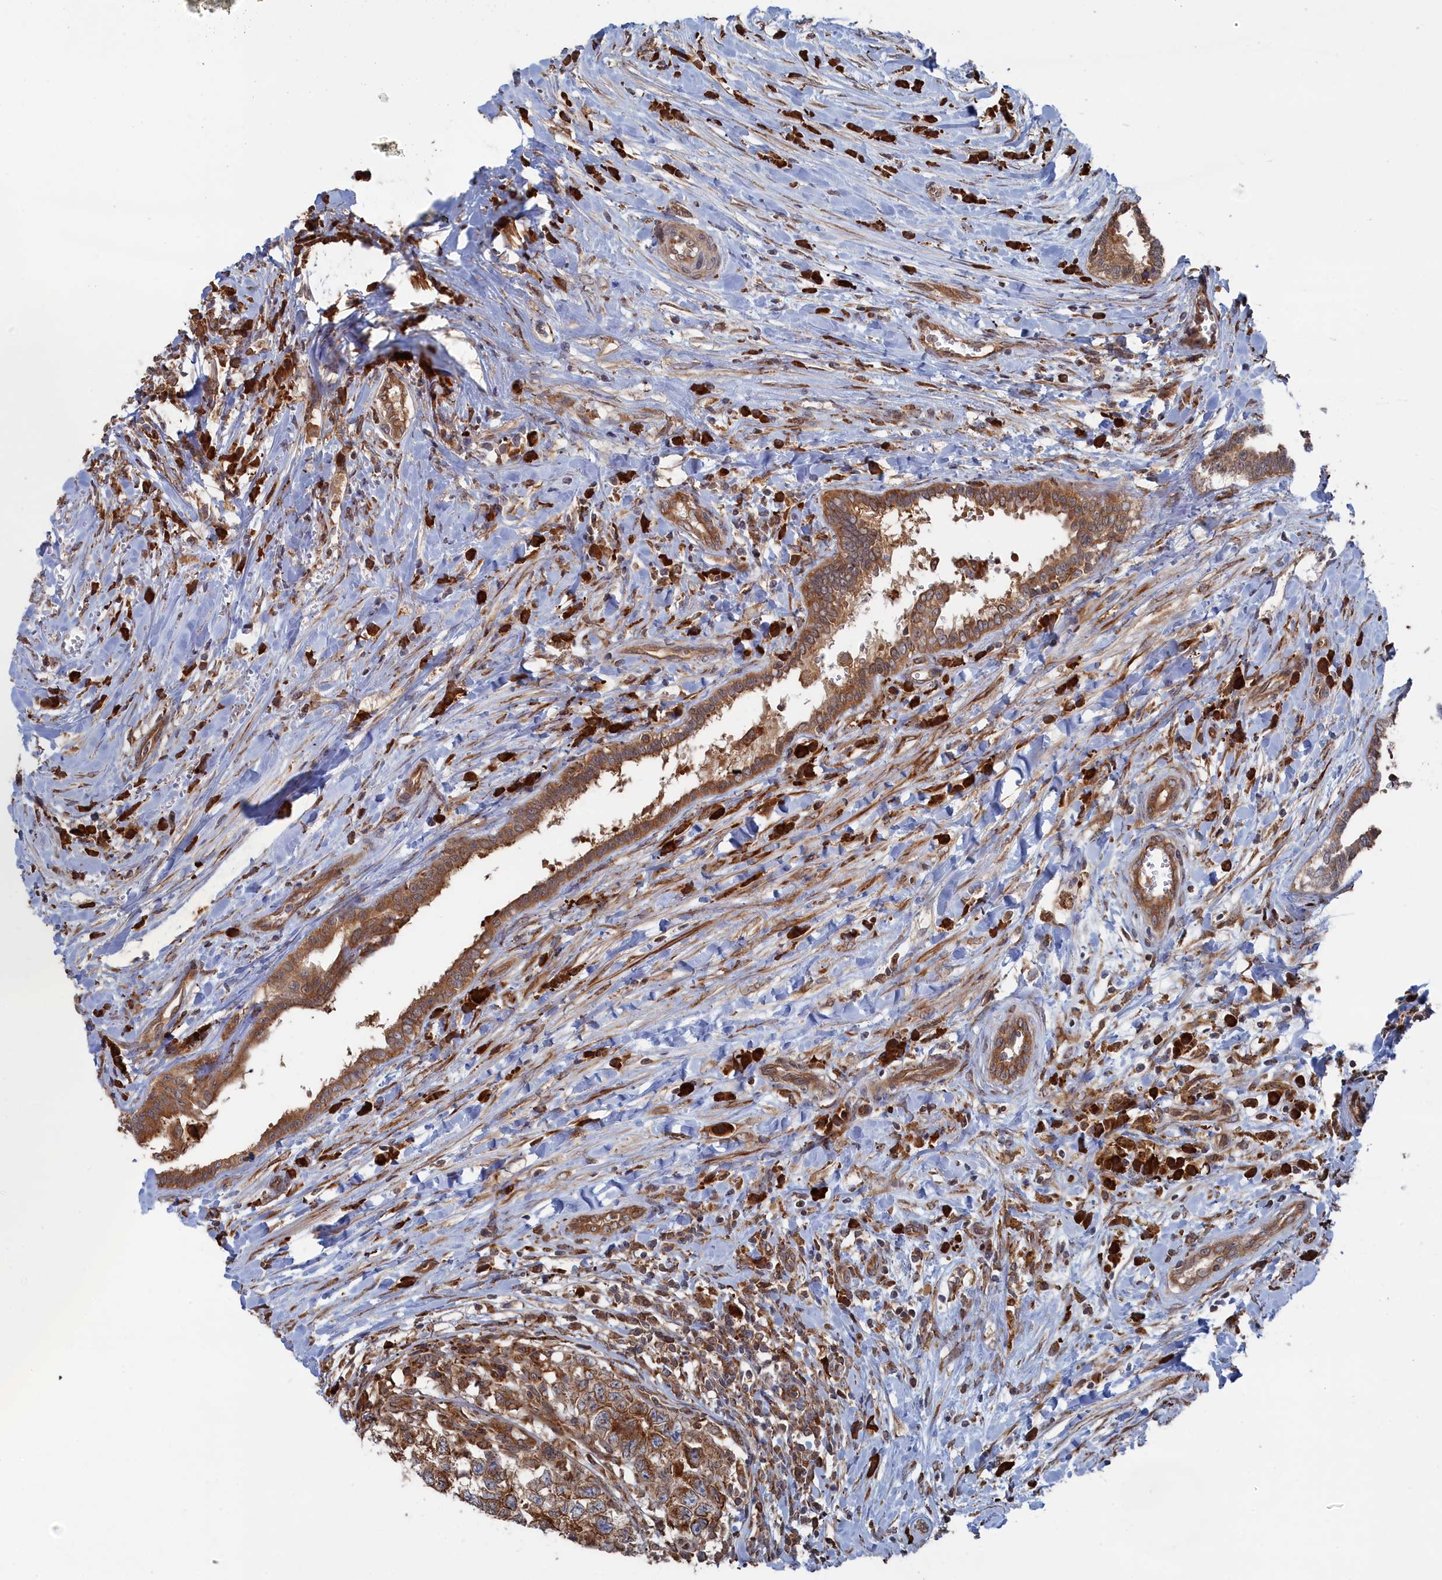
{"staining": {"intensity": "moderate", "quantity": ">75%", "location": "cytoplasmic/membranous"}, "tissue": "testis cancer", "cell_type": "Tumor cells", "image_type": "cancer", "snomed": [{"axis": "morphology", "description": "Seminoma, NOS"}, {"axis": "morphology", "description": "Carcinoma, Embryonal, NOS"}, {"axis": "topography", "description": "Testis"}], "caption": "DAB immunohistochemical staining of human seminoma (testis) shows moderate cytoplasmic/membranous protein expression in approximately >75% of tumor cells.", "gene": "BPIFB6", "patient": {"sex": "male", "age": 29}}